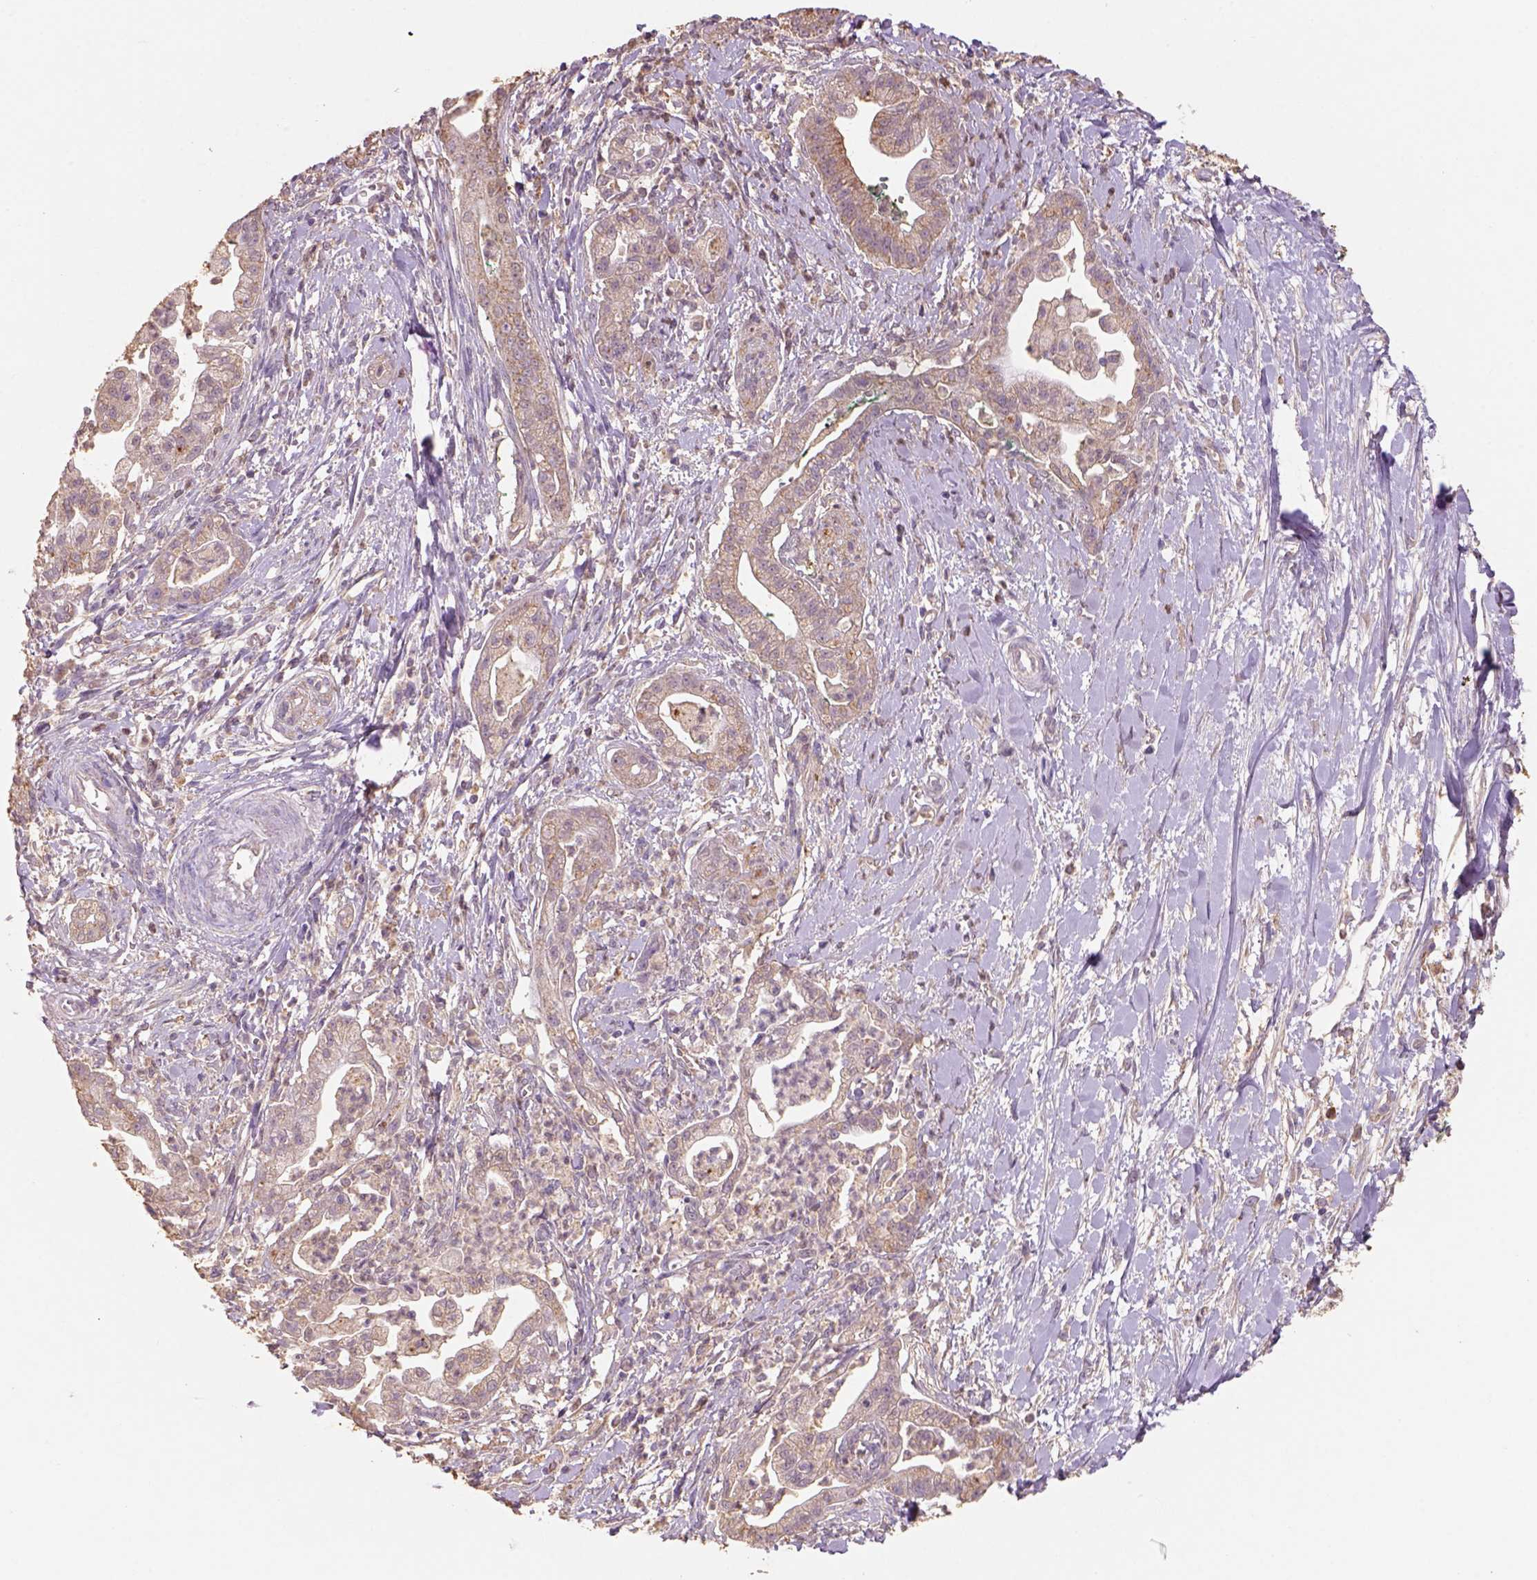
{"staining": {"intensity": "weak", "quantity": ">75%", "location": "cytoplasmic/membranous"}, "tissue": "pancreatic cancer", "cell_type": "Tumor cells", "image_type": "cancer", "snomed": [{"axis": "morphology", "description": "Normal tissue, NOS"}, {"axis": "morphology", "description": "Adenocarcinoma, NOS"}, {"axis": "topography", "description": "Lymph node"}, {"axis": "topography", "description": "Pancreas"}], "caption": "Weak cytoplasmic/membranous staining for a protein is present in approximately >75% of tumor cells of pancreatic cancer (adenocarcinoma) using IHC.", "gene": "AP2B1", "patient": {"sex": "female", "age": 58}}